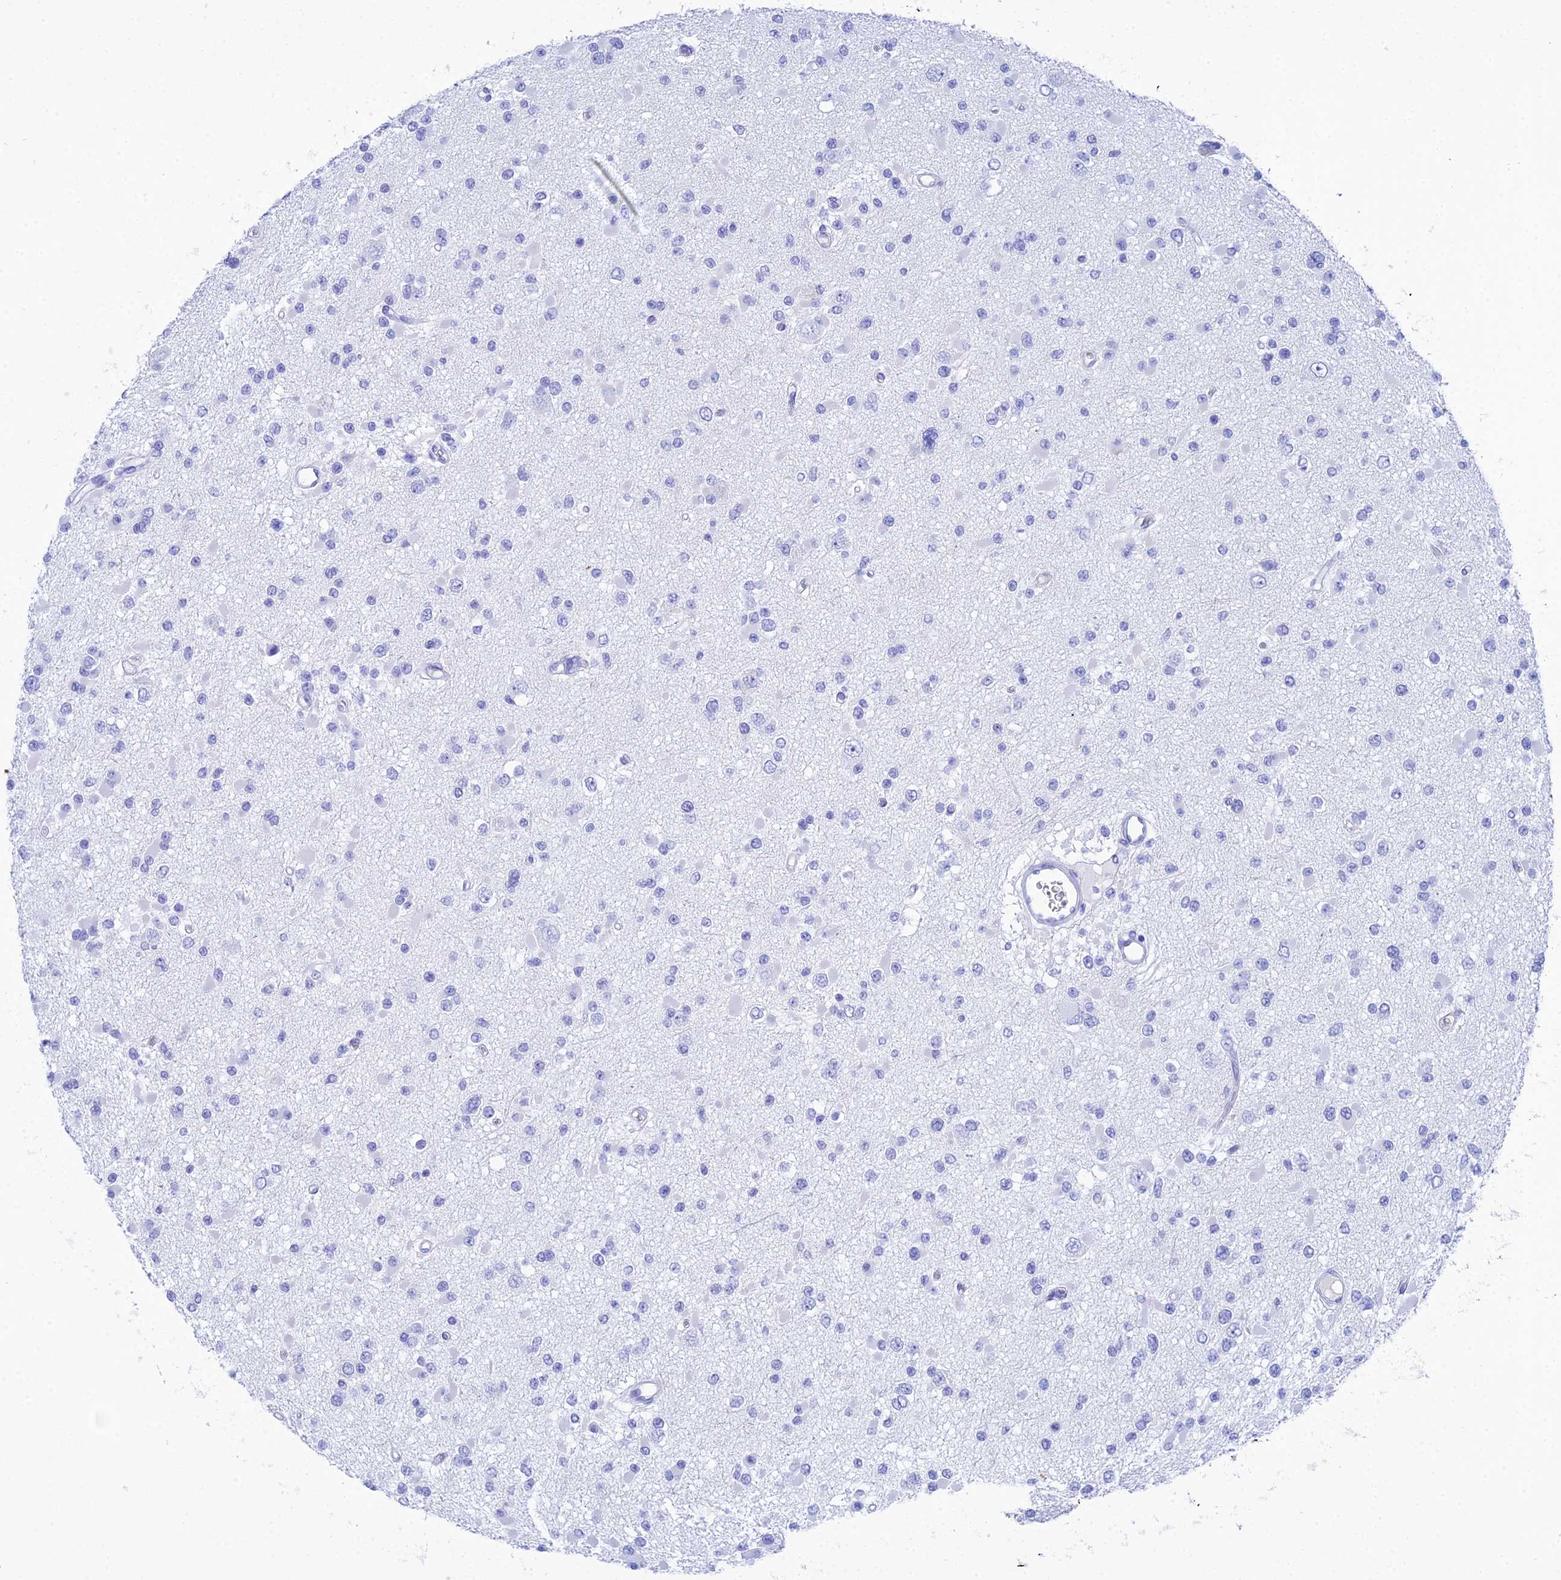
{"staining": {"intensity": "negative", "quantity": "none", "location": "none"}, "tissue": "glioma", "cell_type": "Tumor cells", "image_type": "cancer", "snomed": [{"axis": "morphology", "description": "Glioma, malignant, Low grade"}, {"axis": "topography", "description": "Brain"}], "caption": "The IHC image has no significant staining in tumor cells of malignant glioma (low-grade) tissue. The staining is performed using DAB (3,3'-diaminobenzidine) brown chromogen with nuclei counter-stained in using hematoxylin.", "gene": "REG1A", "patient": {"sex": "female", "age": 22}}